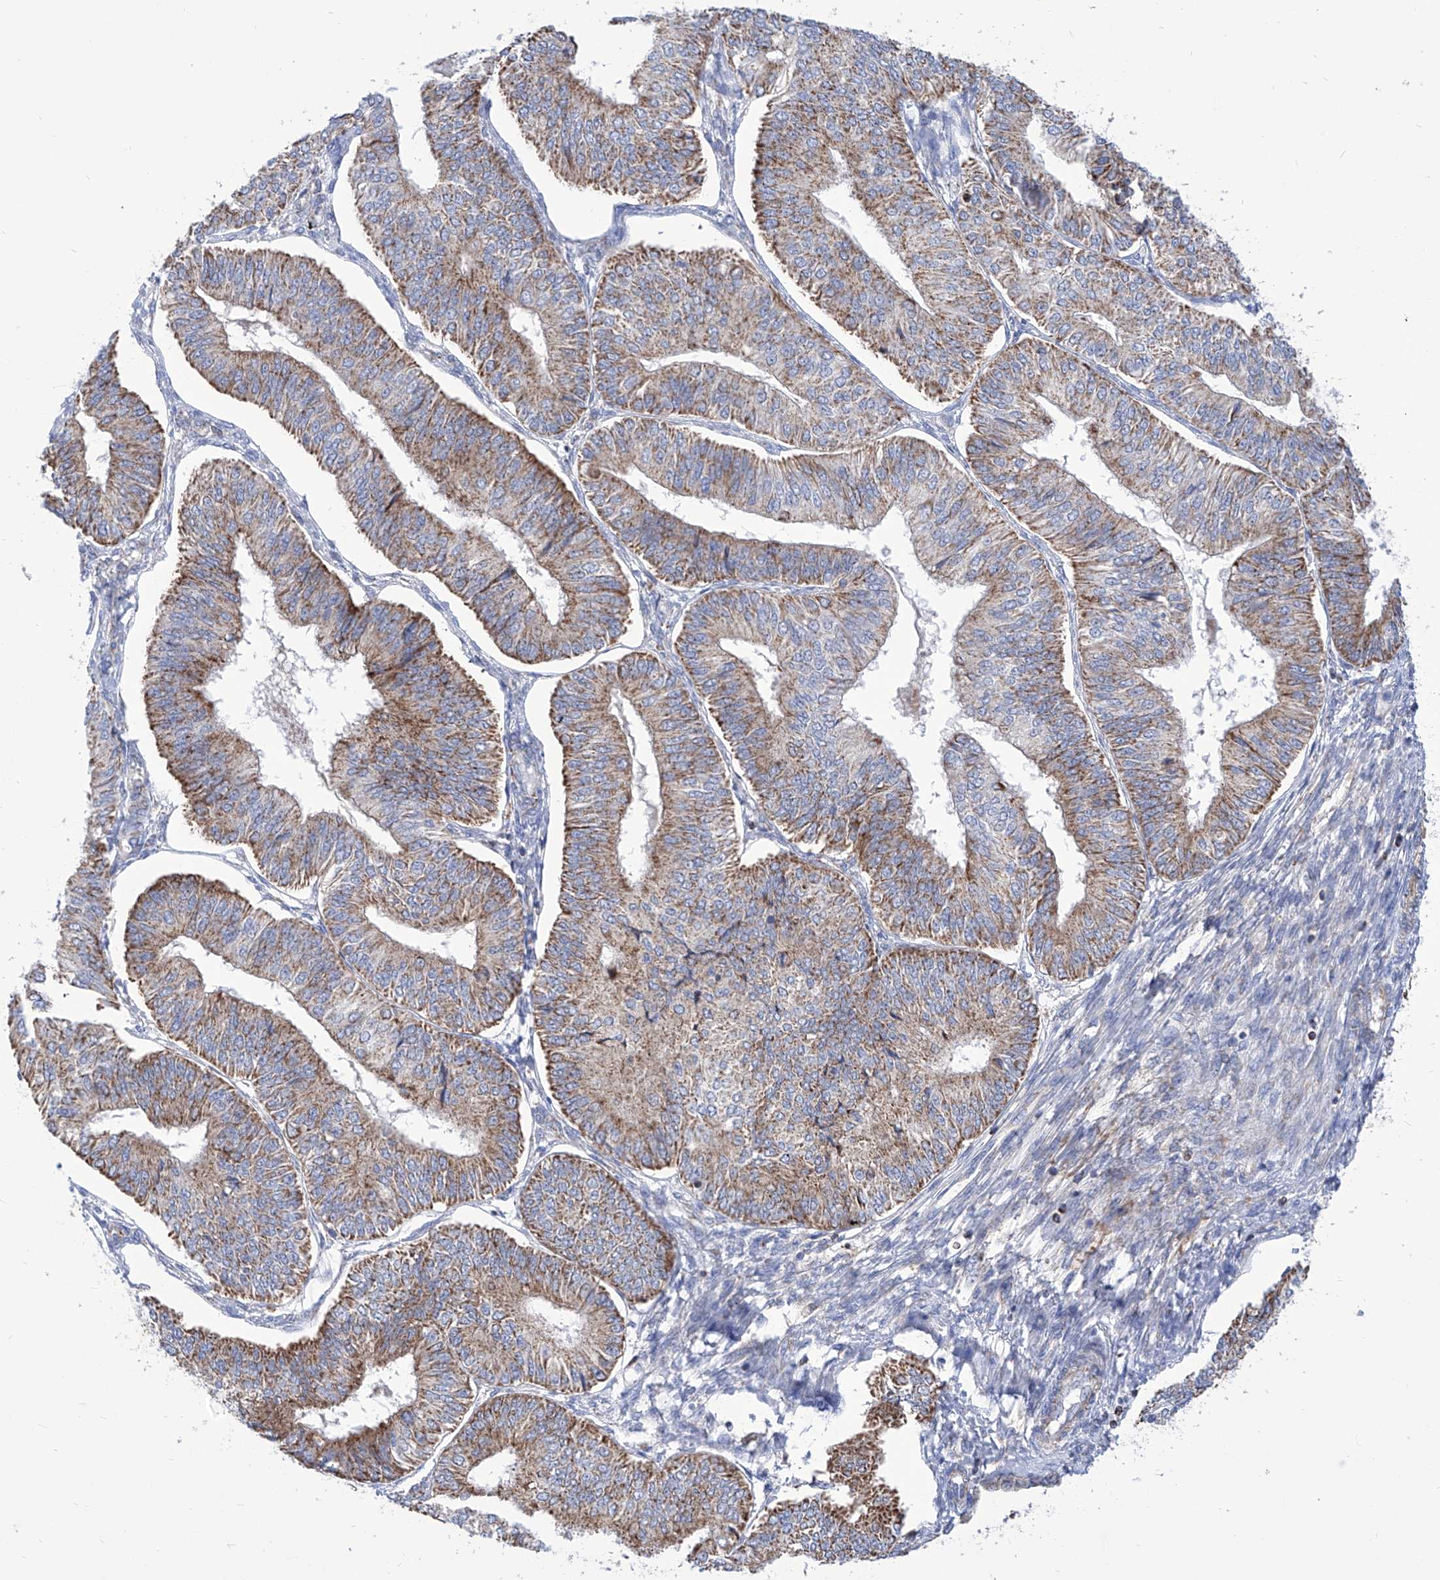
{"staining": {"intensity": "moderate", "quantity": "25%-75%", "location": "cytoplasmic/membranous"}, "tissue": "endometrial cancer", "cell_type": "Tumor cells", "image_type": "cancer", "snomed": [{"axis": "morphology", "description": "Adenocarcinoma, NOS"}, {"axis": "topography", "description": "Endometrium"}], "caption": "The image demonstrates a brown stain indicating the presence of a protein in the cytoplasmic/membranous of tumor cells in adenocarcinoma (endometrial).", "gene": "SRBD1", "patient": {"sex": "female", "age": 58}}